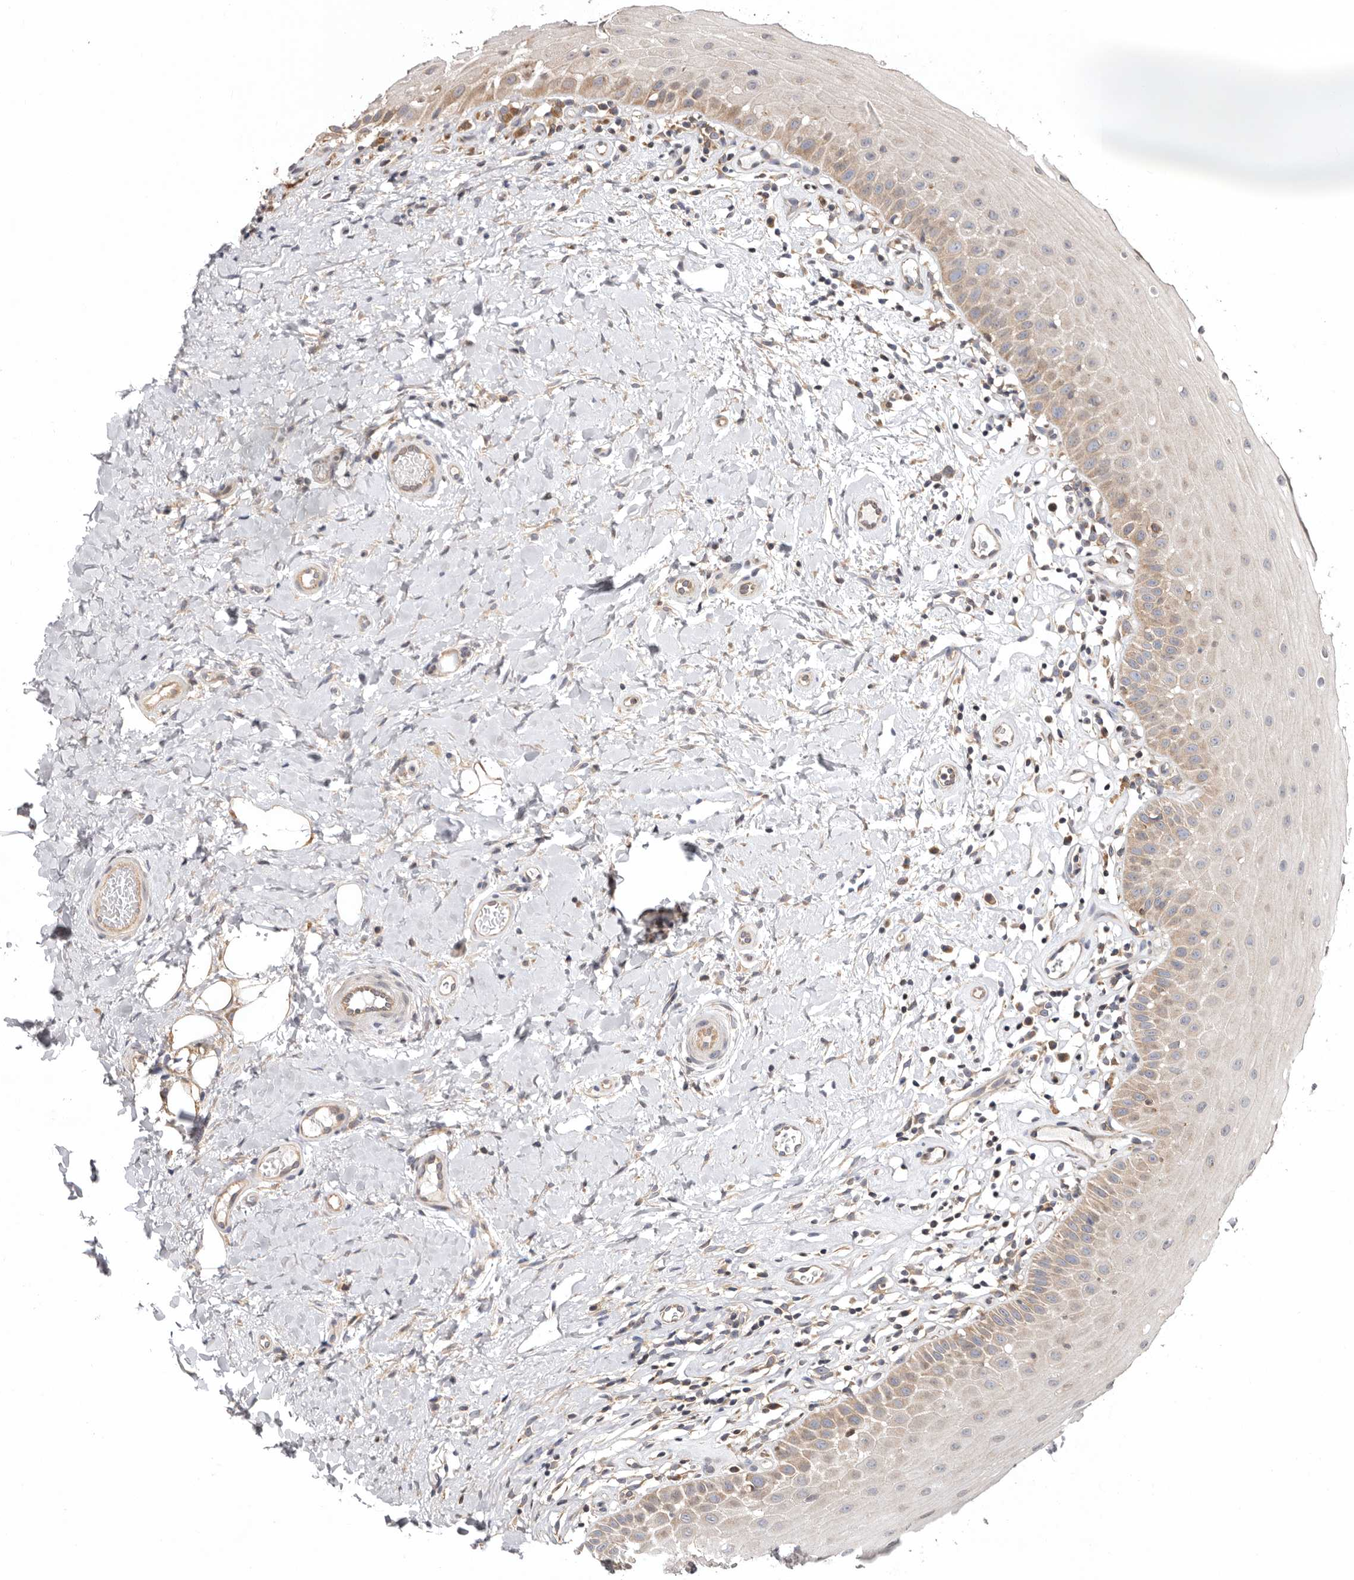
{"staining": {"intensity": "weak", "quantity": "25%-75%", "location": "cytoplasmic/membranous"}, "tissue": "oral mucosa", "cell_type": "Squamous epithelial cells", "image_type": "normal", "snomed": [{"axis": "morphology", "description": "Normal tissue, NOS"}, {"axis": "topography", "description": "Oral tissue"}], "caption": "Protein expression analysis of unremarkable oral mucosa exhibits weak cytoplasmic/membranous staining in approximately 25%-75% of squamous epithelial cells.", "gene": "TMUB1", "patient": {"sex": "female", "age": 56}}